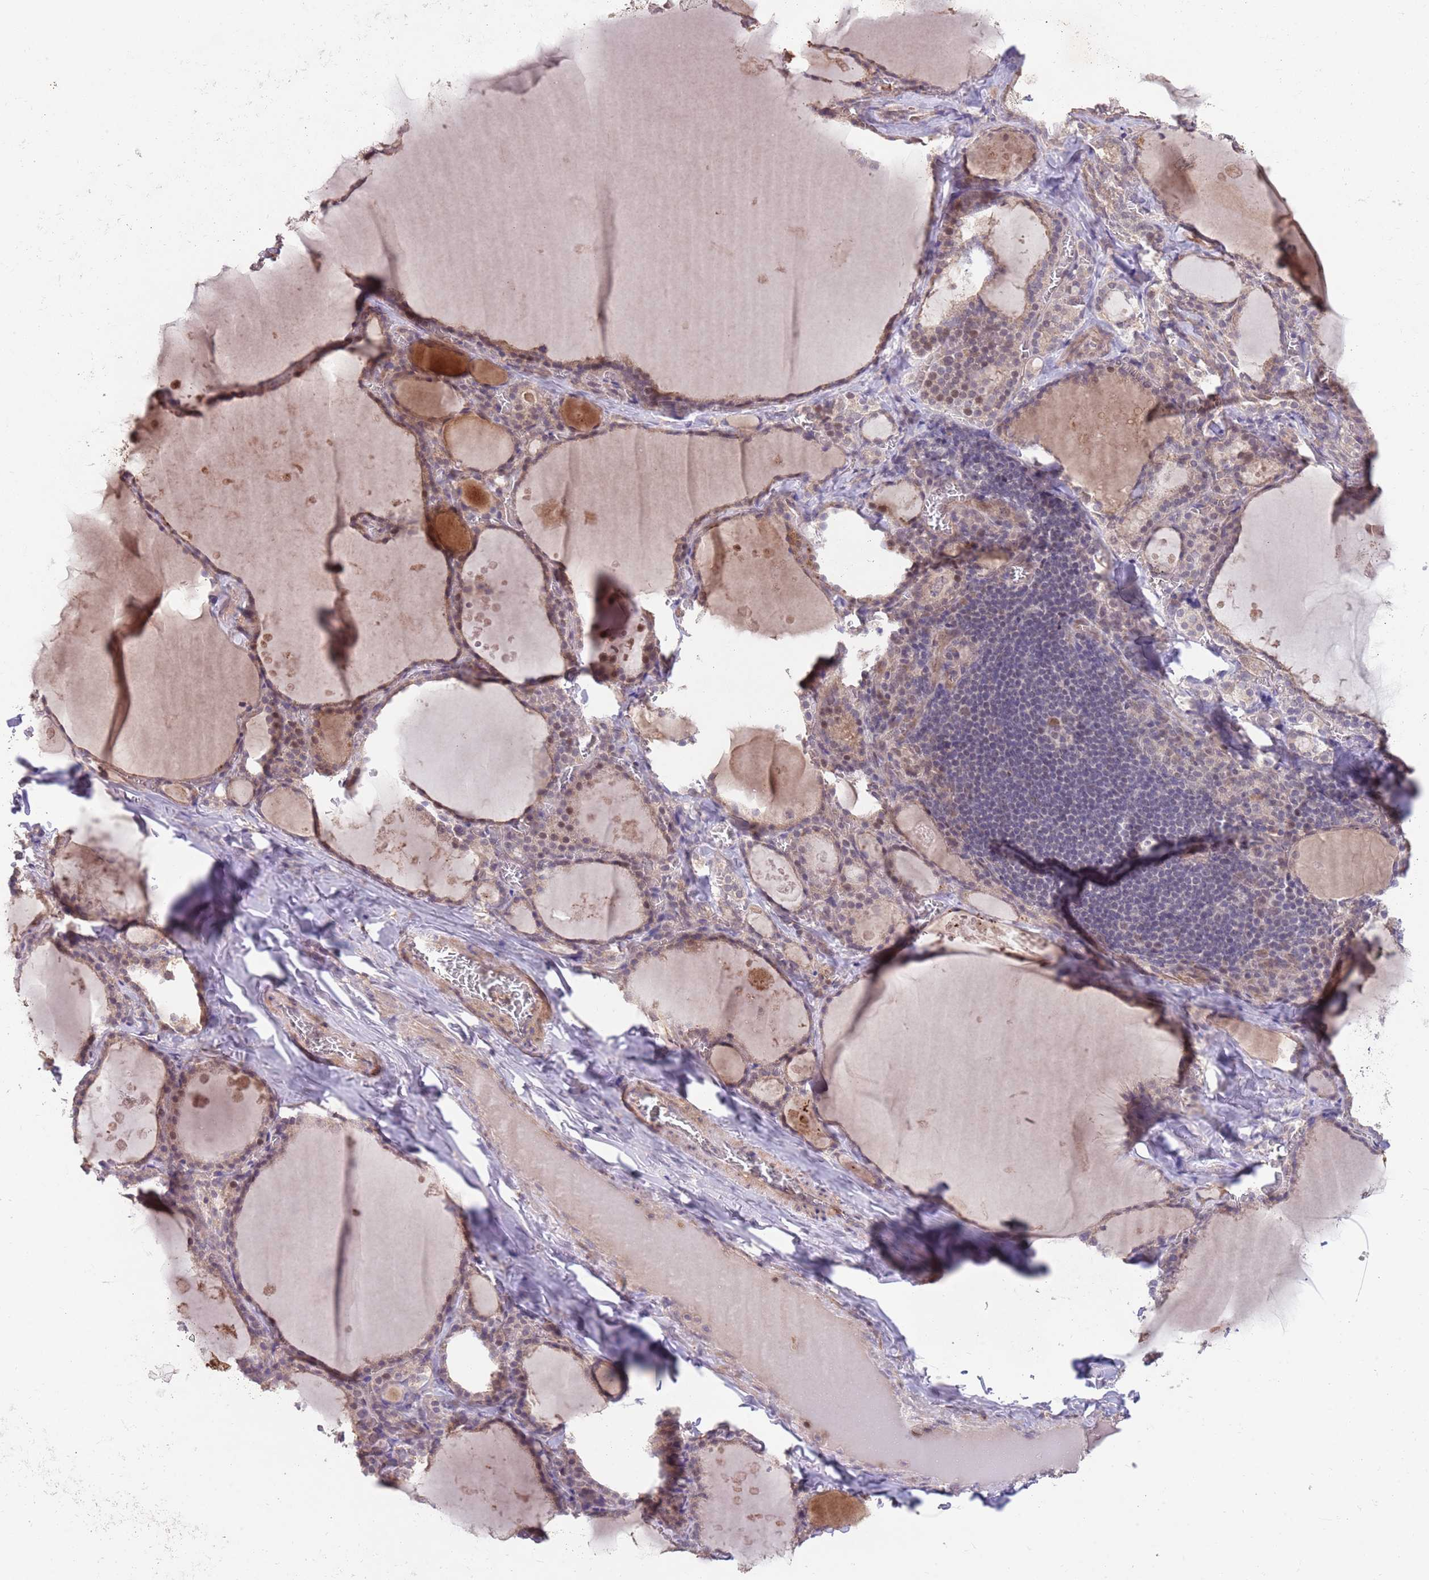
{"staining": {"intensity": "weak", "quantity": ">75%", "location": "cytoplasmic/membranous,nuclear"}, "tissue": "thyroid gland", "cell_type": "Glandular cells", "image_type": "normal", "snomed": [{"axis": "morphology", "description": "Normal tissue, NOS"}, {"axis": "topography", "description": "Thyroid gland"}], "caption": "IHC (DAB) staining of normal thyroid gland shows weak cytoplasmic/membranous,nuclear protein positivity in about >75% of glandular cells.", "gene": "MEI1", "patient": {"sex": "male", "age": 56}}